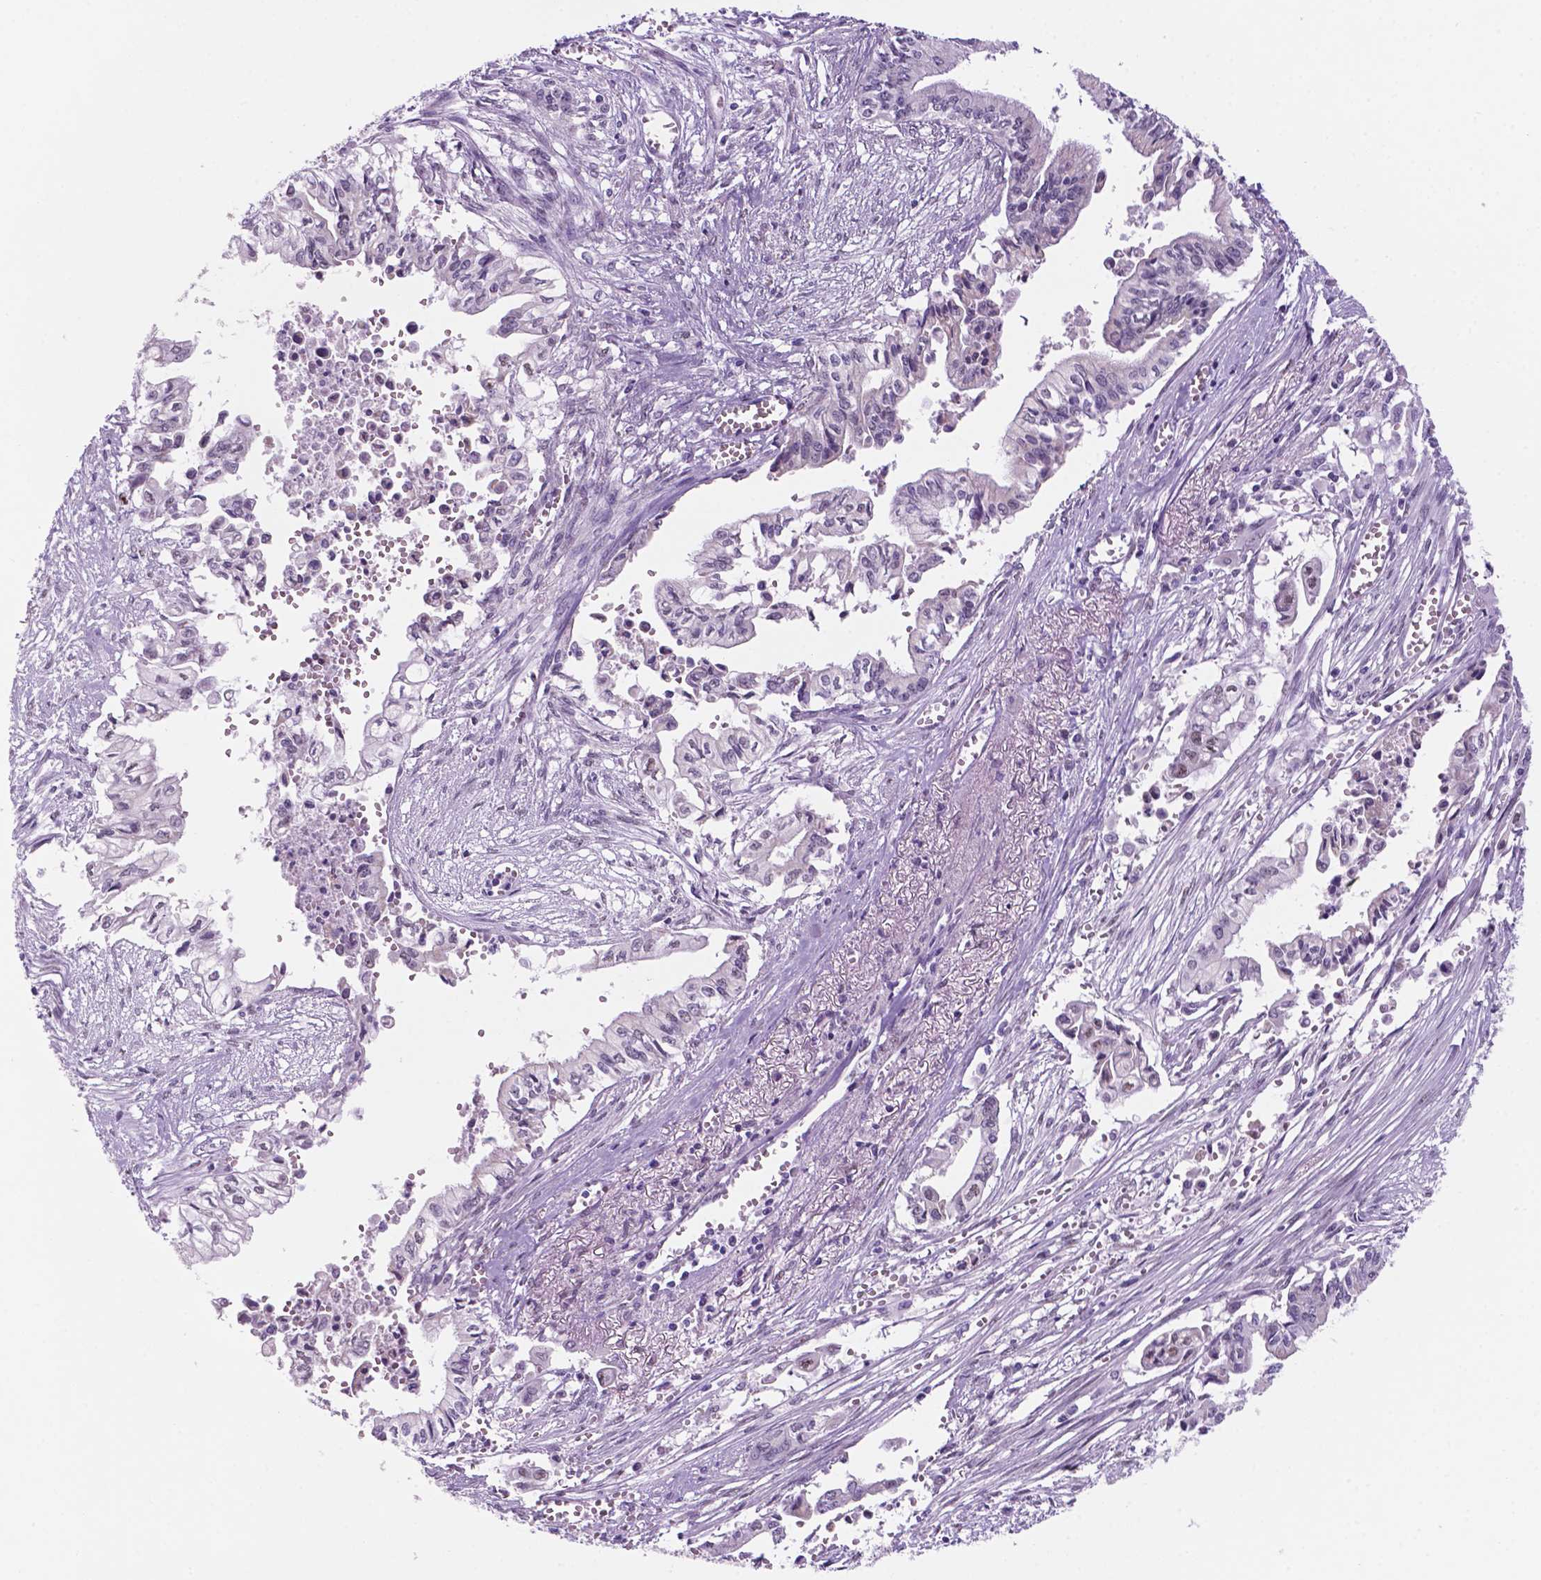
{"staining": {"intensity": "negative", "quantity": "none", "location": "none"}, "tissue": "pancreatic cancer", "cell_type": "Tumor cells", "image_type": "cancer", "snomed": [{"axis": "morphology", "description": "Adenocarcinoma, NOS"}, {"axis": "topography", "description": "Pancreas"}], "caption": "Tumor cells are negative for protein expression in human pancreatic adenocarcinoma. (IHC, brightfield microscopy, high magnification).", "gene": "C18orf21", "patient": {"sex": "female", "age": 61}}